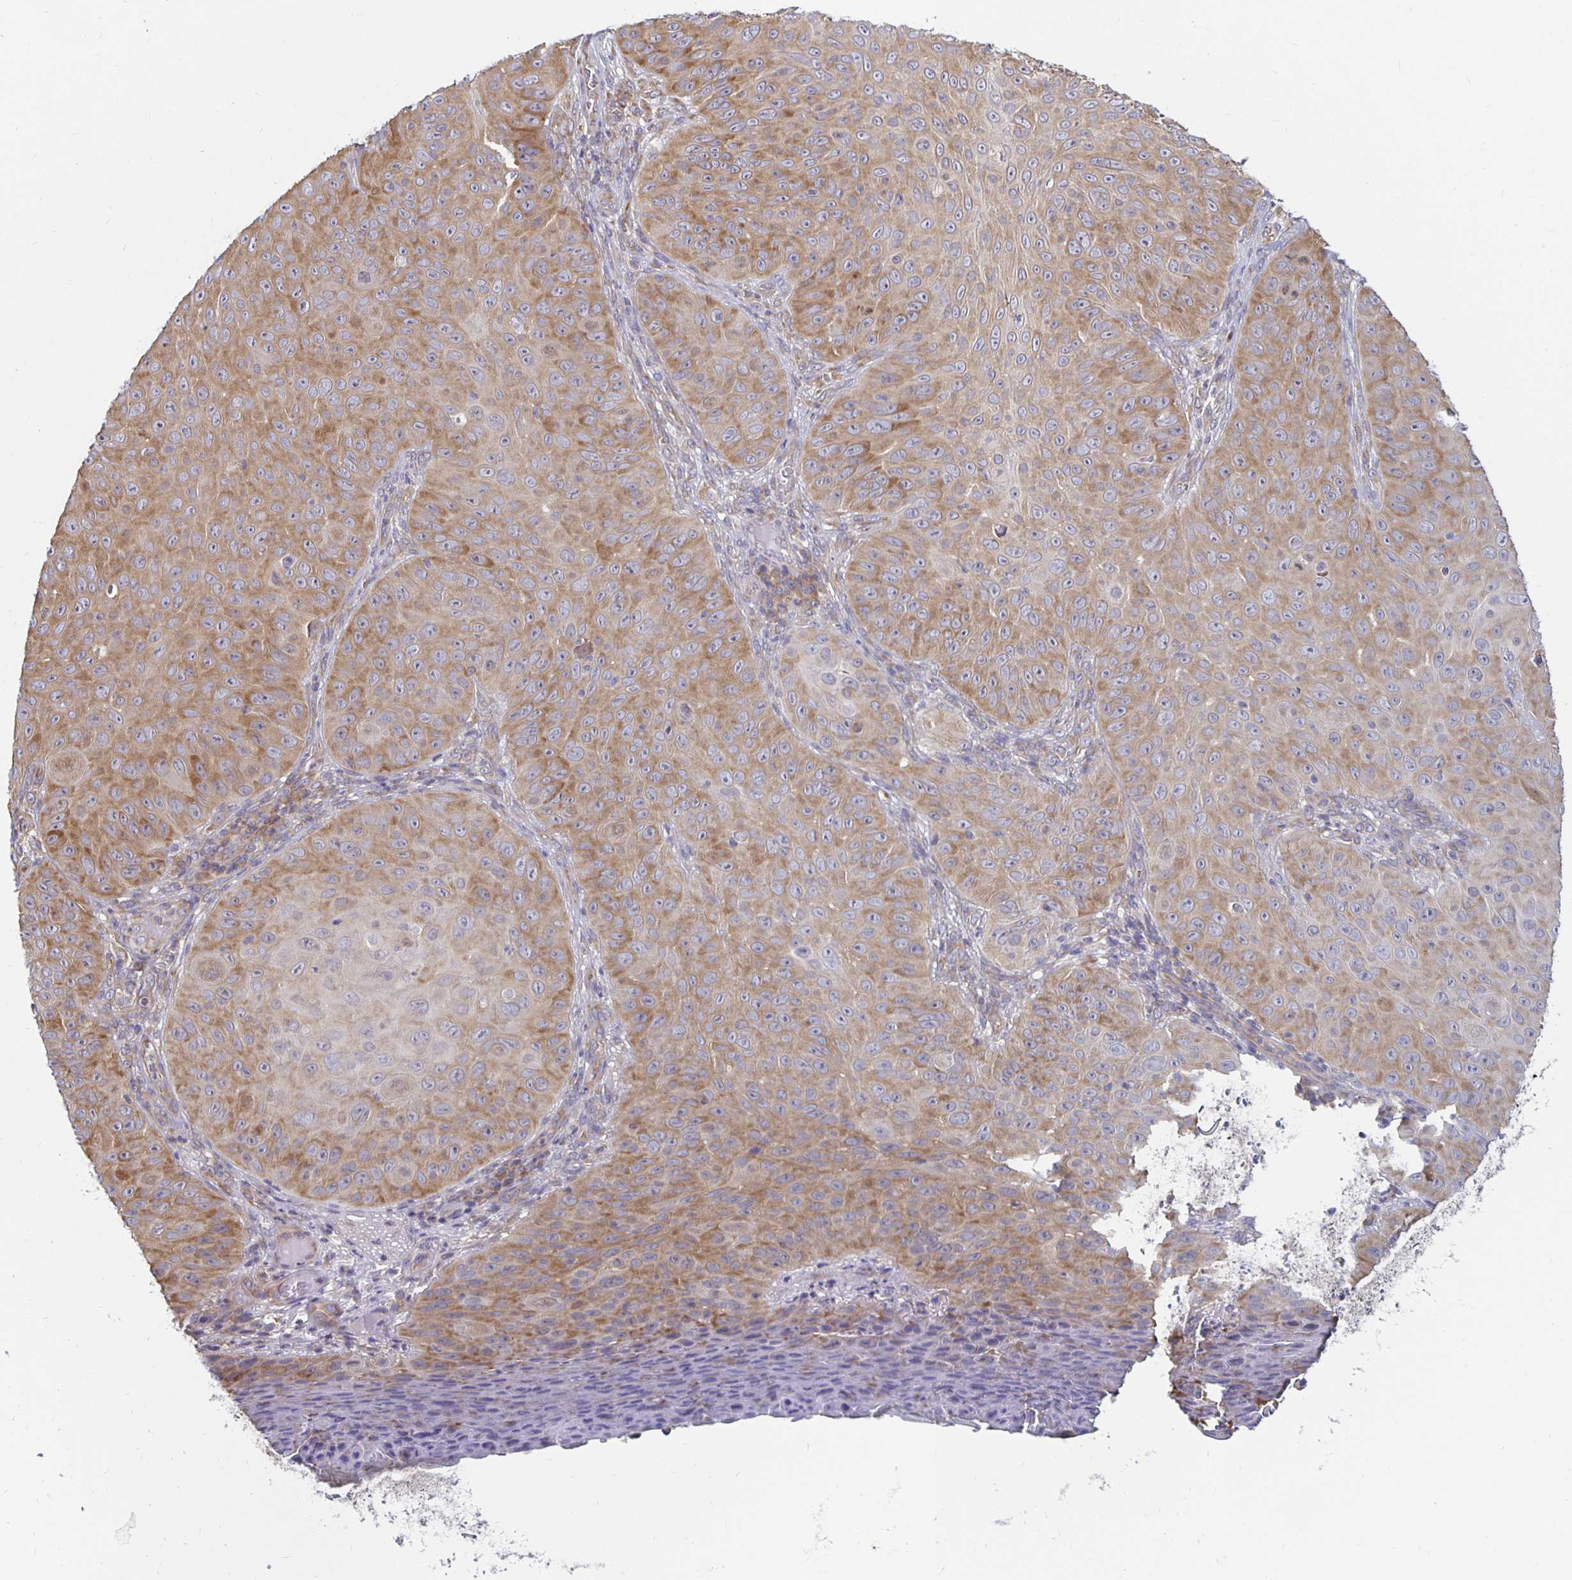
{"staining": {"intensity": "moderate", "quantity": "25%-75%", "location": "cytoplasmic/membranous"}, "tissue": "skin cancer", "cell_type": "Tumor cells", "image_type": "cancer", "snomed": [{"axis": "morphology", "description": "Squamous cell carcinoma, NOS"}, {"axis": "topography", "description": "Skin"}], "caption": "Immunohistochemistry (IHC) photomicrograph of neoplastic tissue: squamous cell carcinoma (skin) stained using IHC reveals medium levels of moderate protein expression localized specifically in the cytoplasmic/membranous of tumor cells, appearing as a cytoplasmic/membranous brown color.", "gene": "PDAP1", "patient": {"sex": "male", "age": 82}}